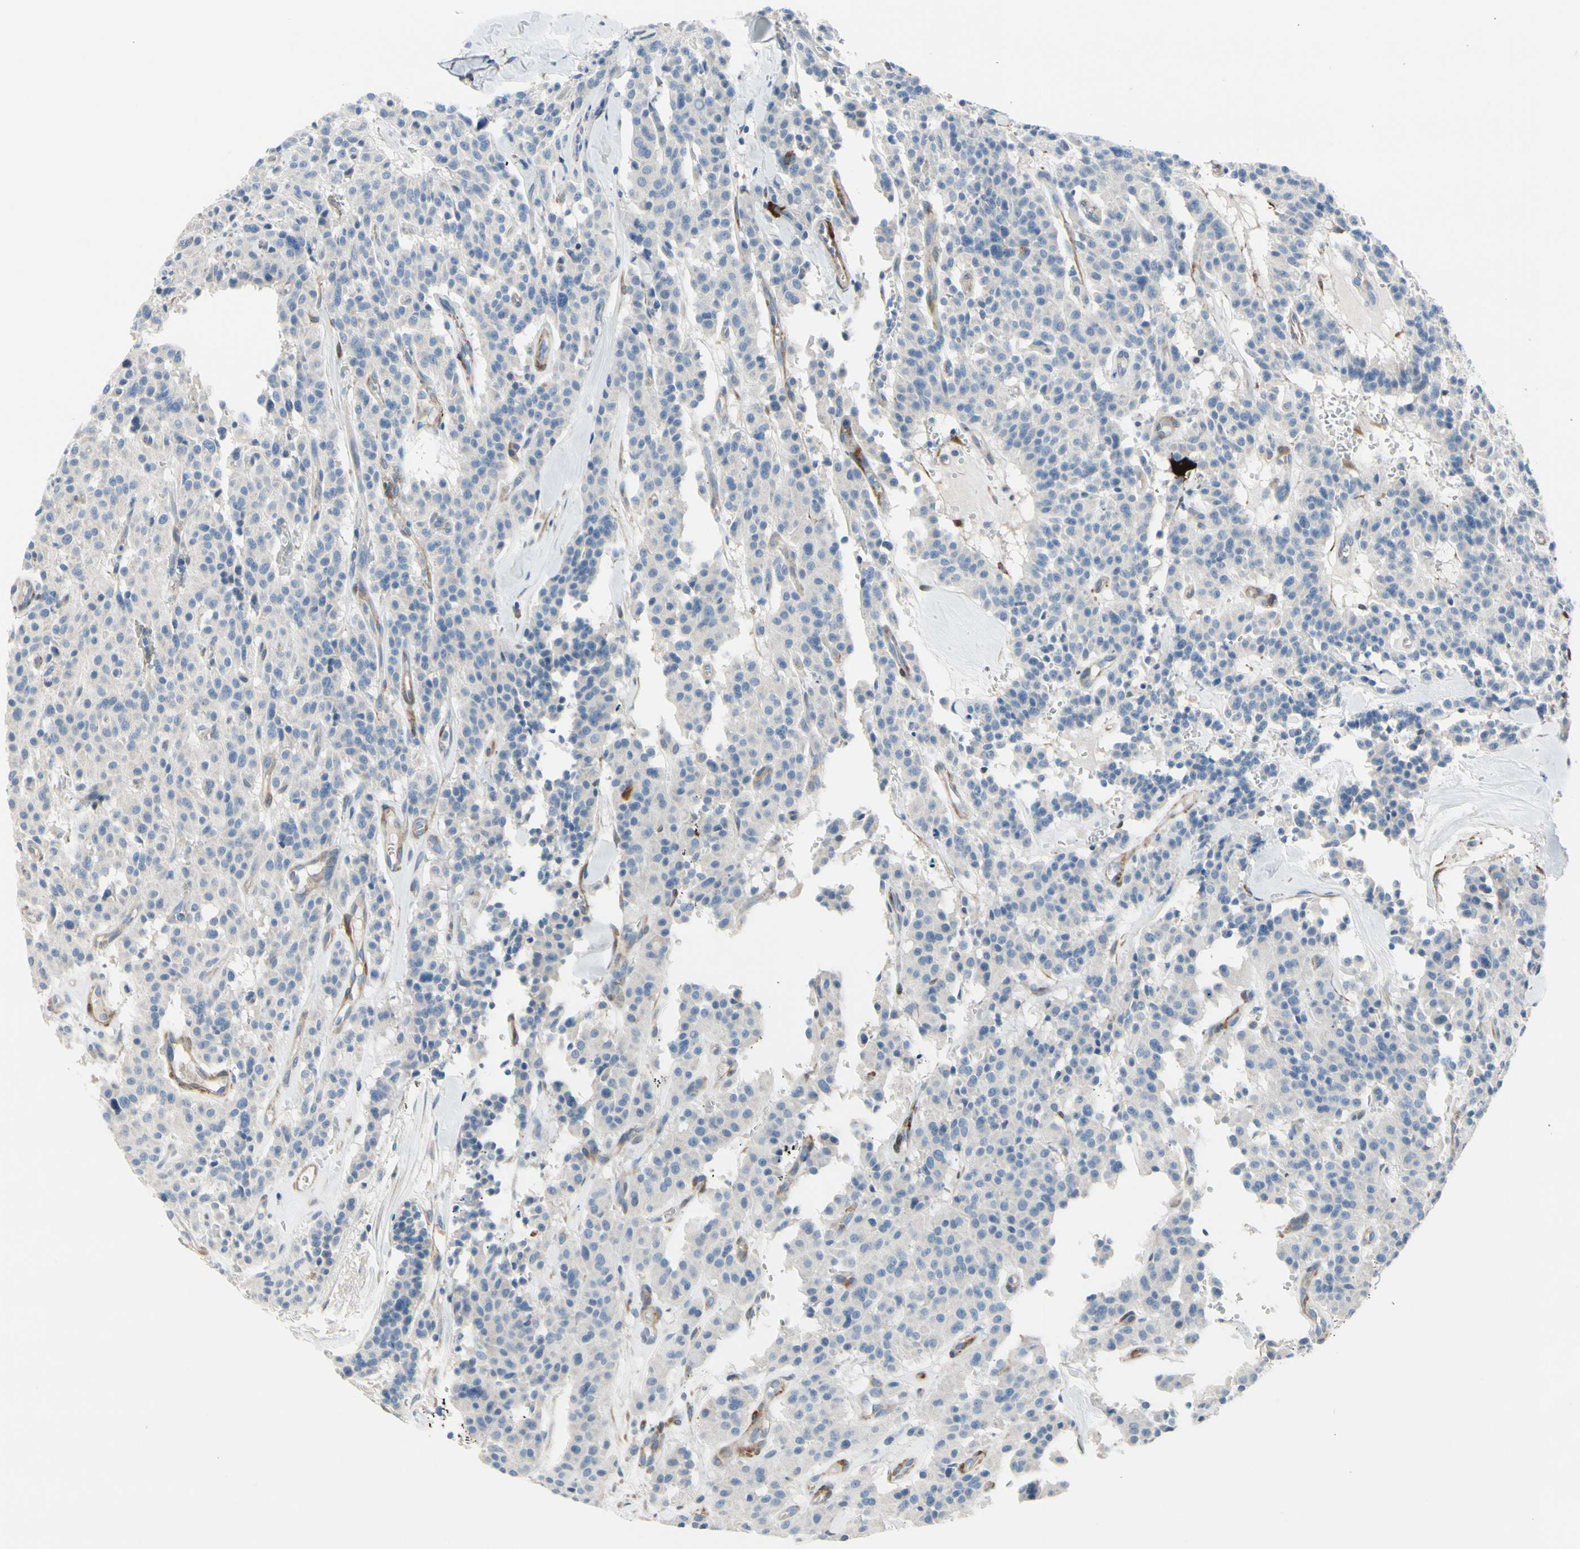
{"staining": {"intensity": "negative", "quantity": "none", "location": "none"}, "tissue": "carcinoid", "cell_type": "Tumor cells", "image_type": "cancer", "snomed": [{"axis": "morphology", "description": "Carcinoid, malignant, NOS"}, {"axis": "topography", "description": "Lung"}], "caption": "A histopathology image of malignant carcinoid stained for a protein demonstrates no brown staining in tumor cells.", "gene": "MAP2", "patient": {"sex": "male", "age": 30}}